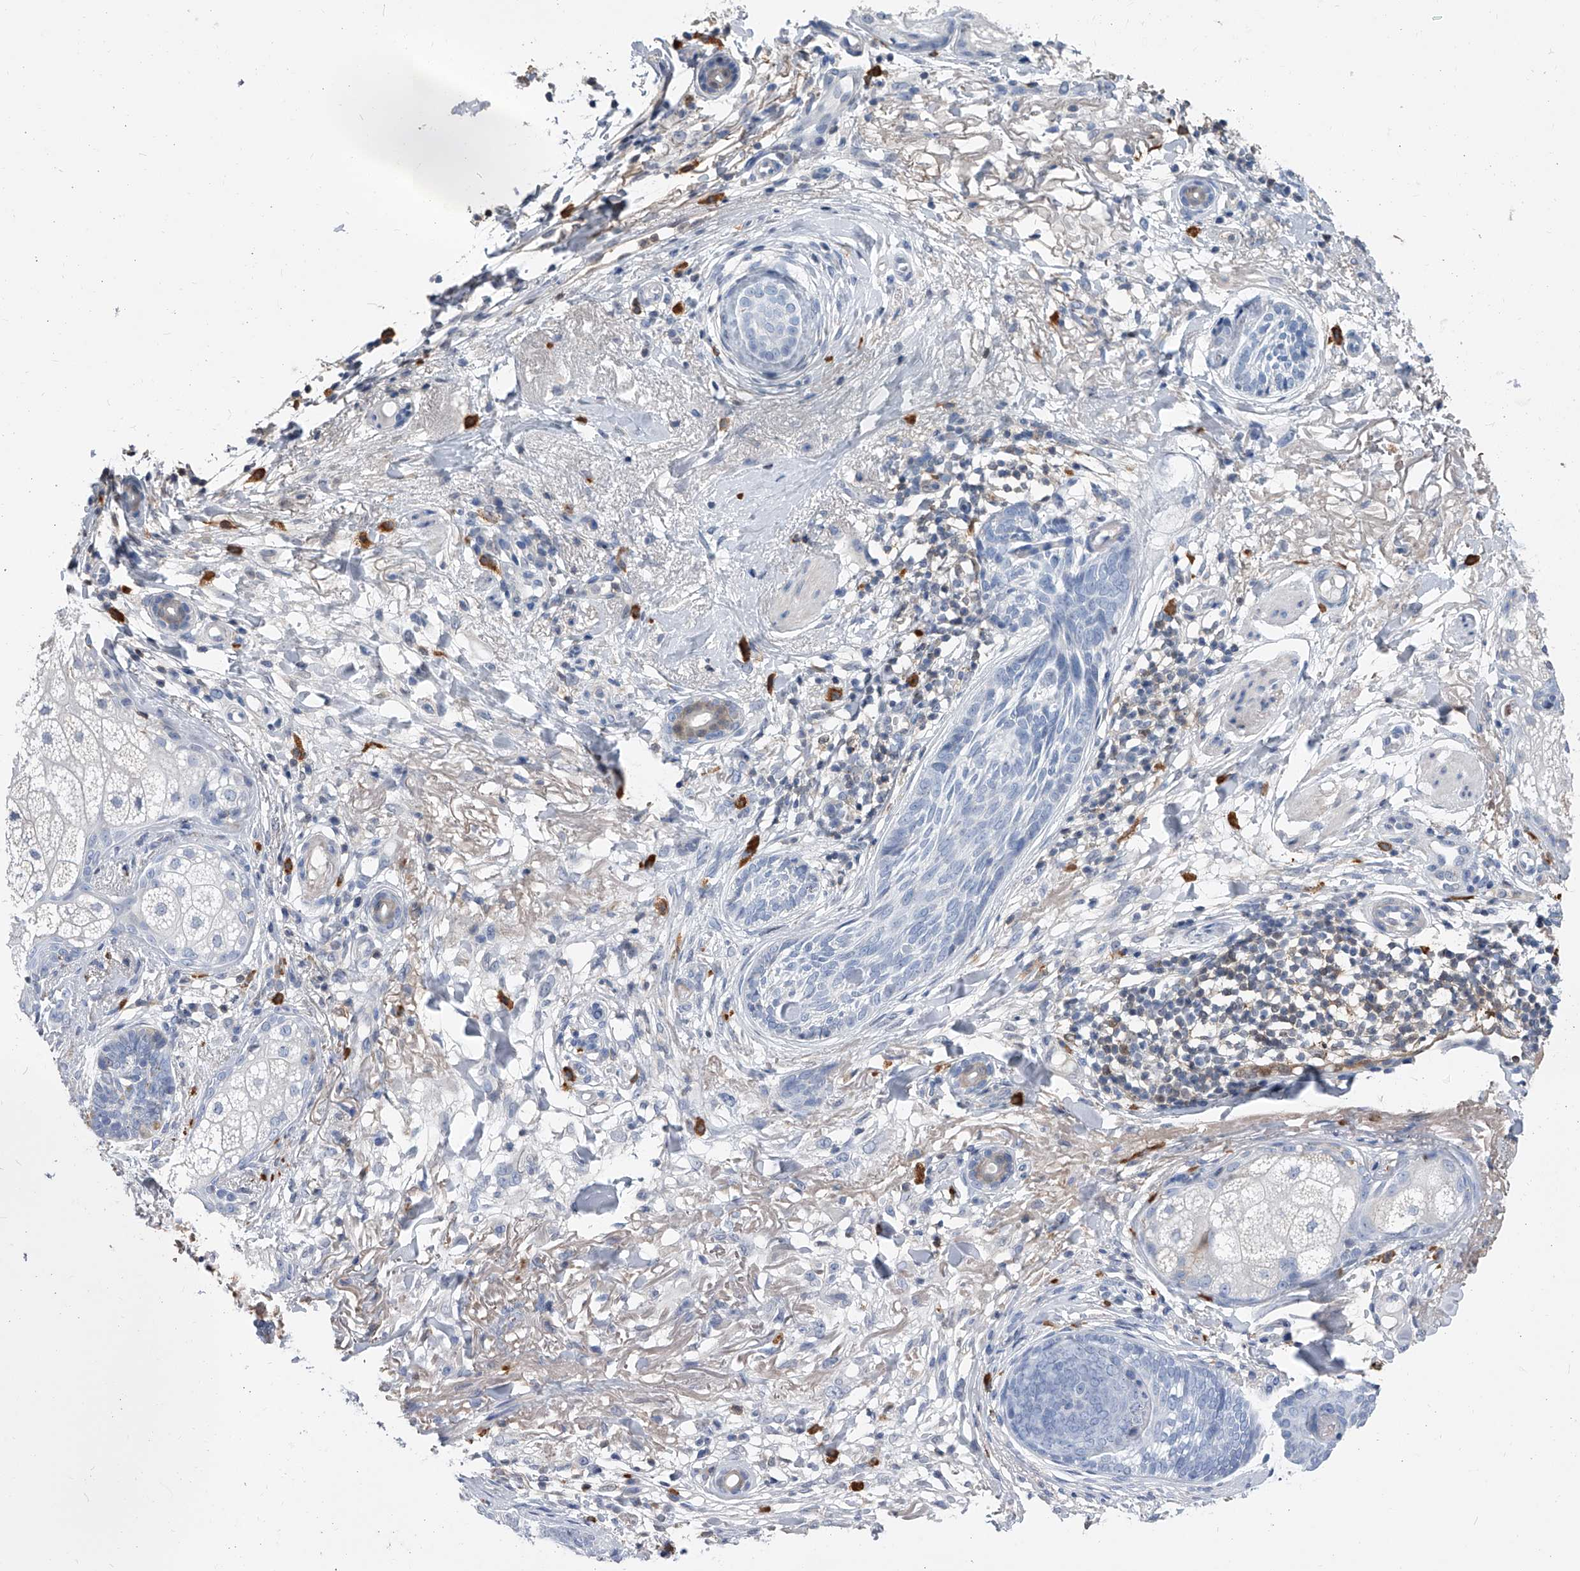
{"staining": {"intensity": "negative", "quantity": "none", "location": "none"}, "tissue": "skin cancer", "cell_type": "Tumor cells", "image_type": "cancer", "snomed": [{"axis": "morphology", "description": "Basal cell carcinoma"}, {"axis": "topography", "description": "Skin"}], "caption": "This image is of basal cell carcinoma (skin) stained with IHC to label a protein in brown with the nuclei are counter-stained blue. There is no expression in tumor cells. The staining was performed using DAB to visualize the protein expression in brown, while the nuclei were stained in blue with hematoxylin (Magnification: 20x).", "gene": "SERPINB9", "patient": {"sex": "male", "age": 85}}